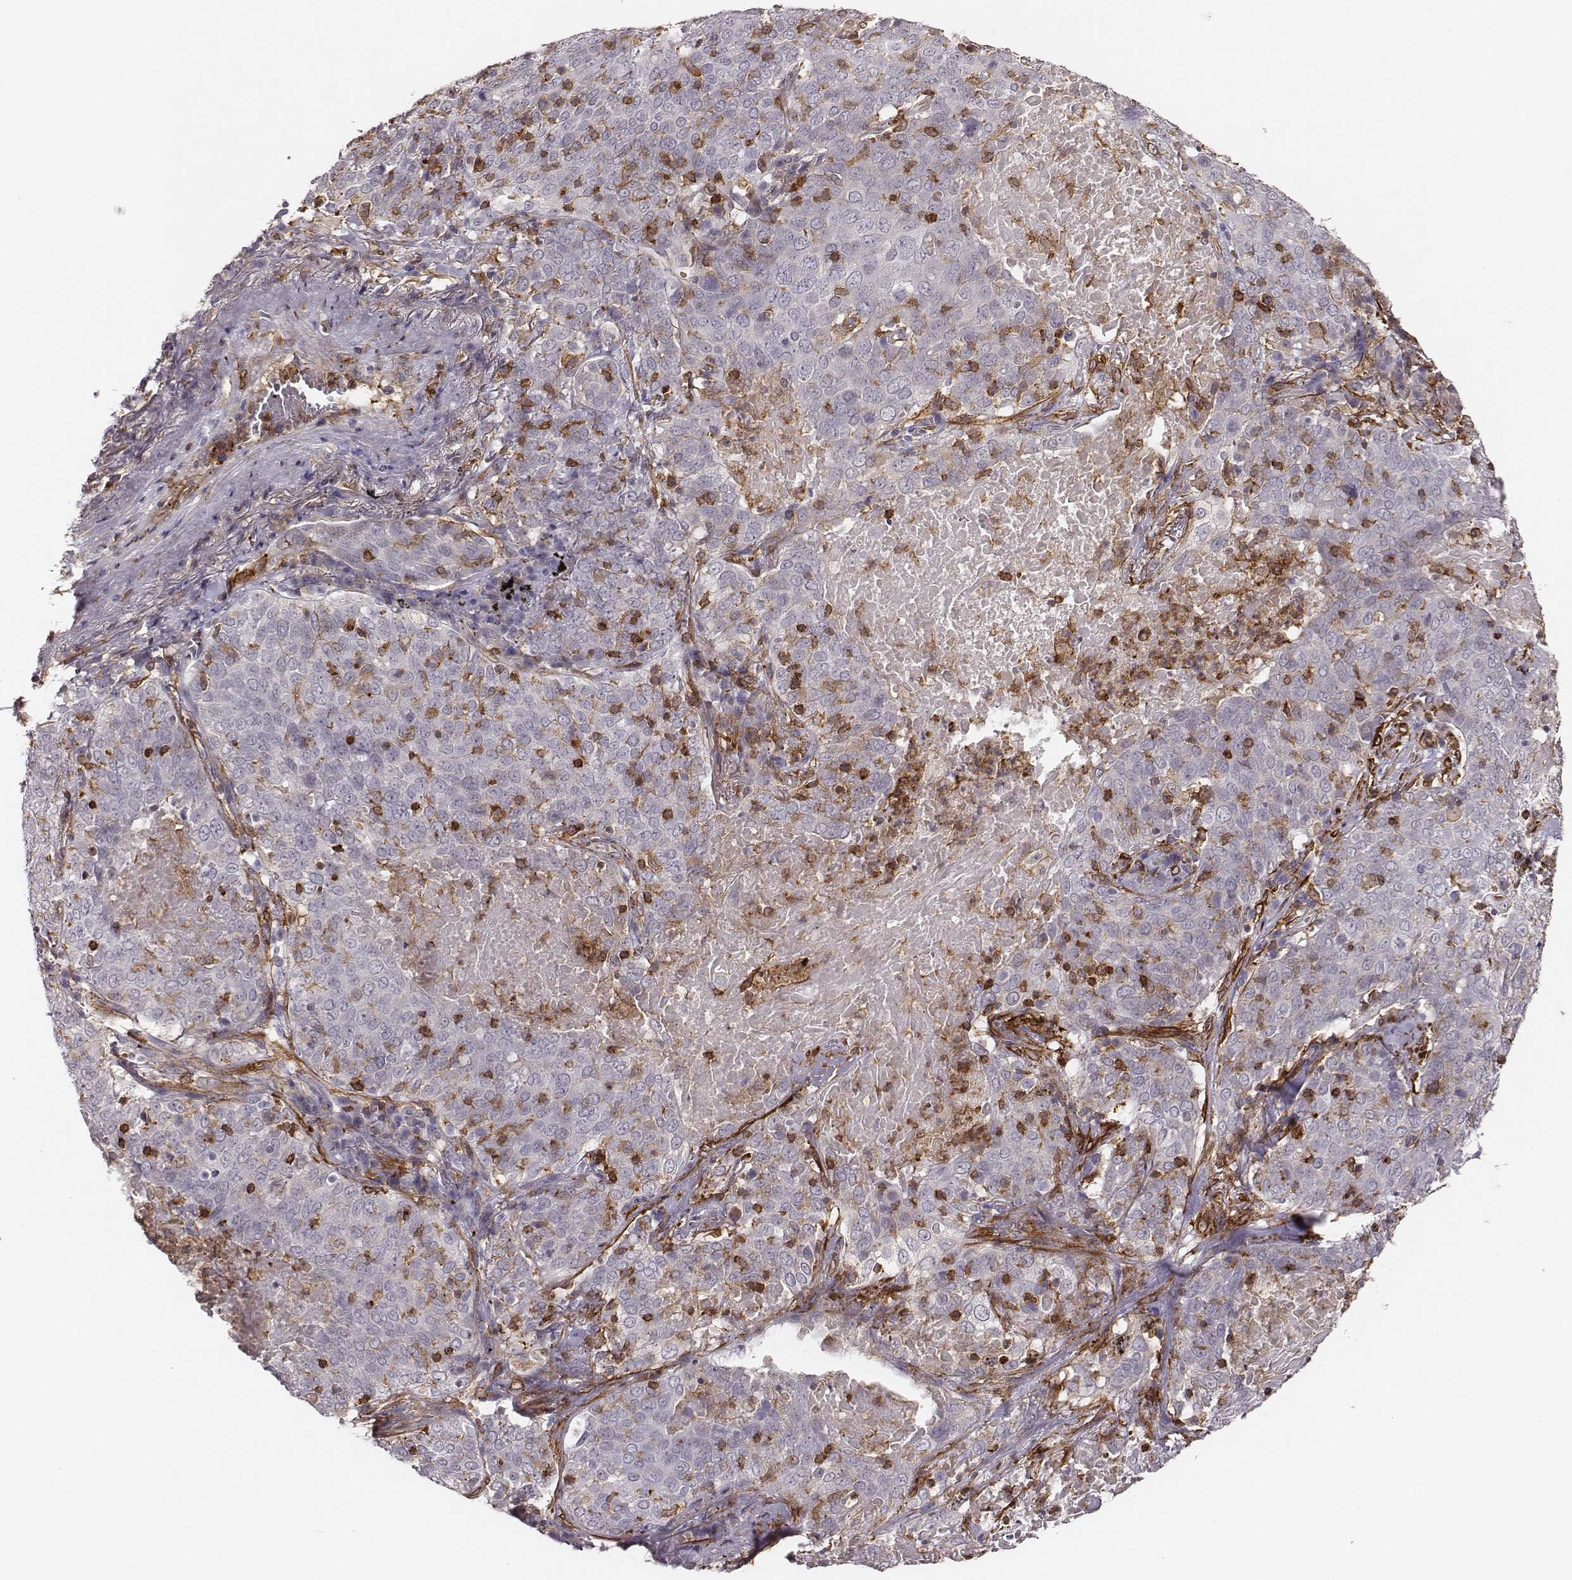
{"staining": {"intensity": "negative", "quantity": "none", "location": "none"}, "tissue": "lung cancer", "cell_type": "Tumor cells", "image_type": "cancer", "snomed": [{"axis": "morphology", "description": "Squamous cell carcinoma, NOS"}, {"axis": "topography", "description": "Lung"}], "caption": "IHC photomicrograph of lung cancer (squamous cell carcinoma) stained for a protein (brown), which shows no positivity in tumor cells.", "gene": "ZYX", "patient": {"sex": "male", "age": 82}}